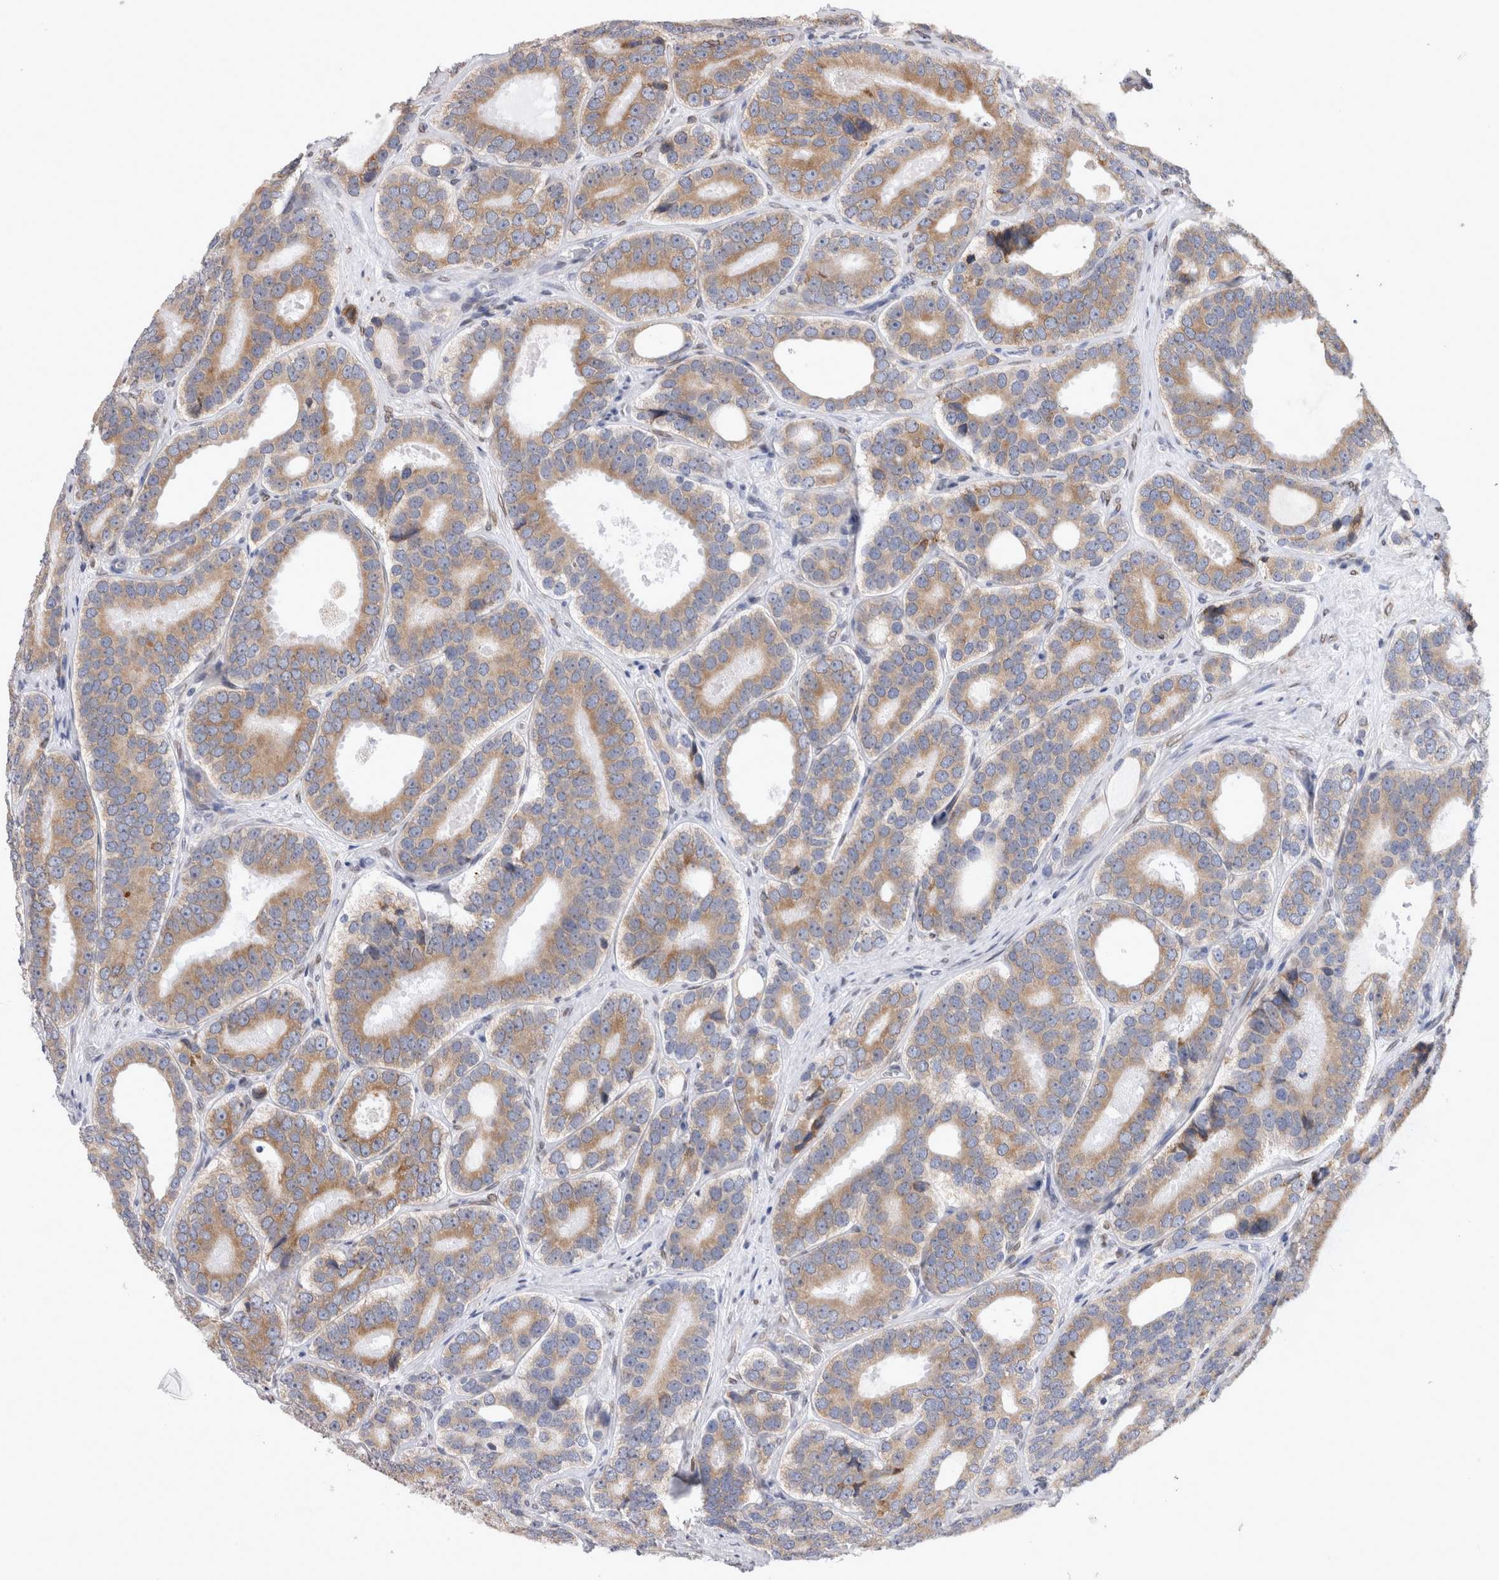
{"staining": {"intensity": "moderate", "quantity": ">75%", "location": "cytoplasmic/membranous"}, "tissue": "prostate cancer", "cell_type": "Tumor cells", "image_type": "cancer", "snomed": [{"axis": "morphology", "description": "Adenocarcinoma, High grade"}, {"axis": "topography", "description": "Prostate"}], "caption": "IHC (DAB) staining of human prostate adenocarcinoma (high-grade) reveals moderate cytoplasmic/membranous protein expression in approximately >75% of tumor cells.", "gene": "VCPIP1", "patient": {"sex": "male", "age": 56}}